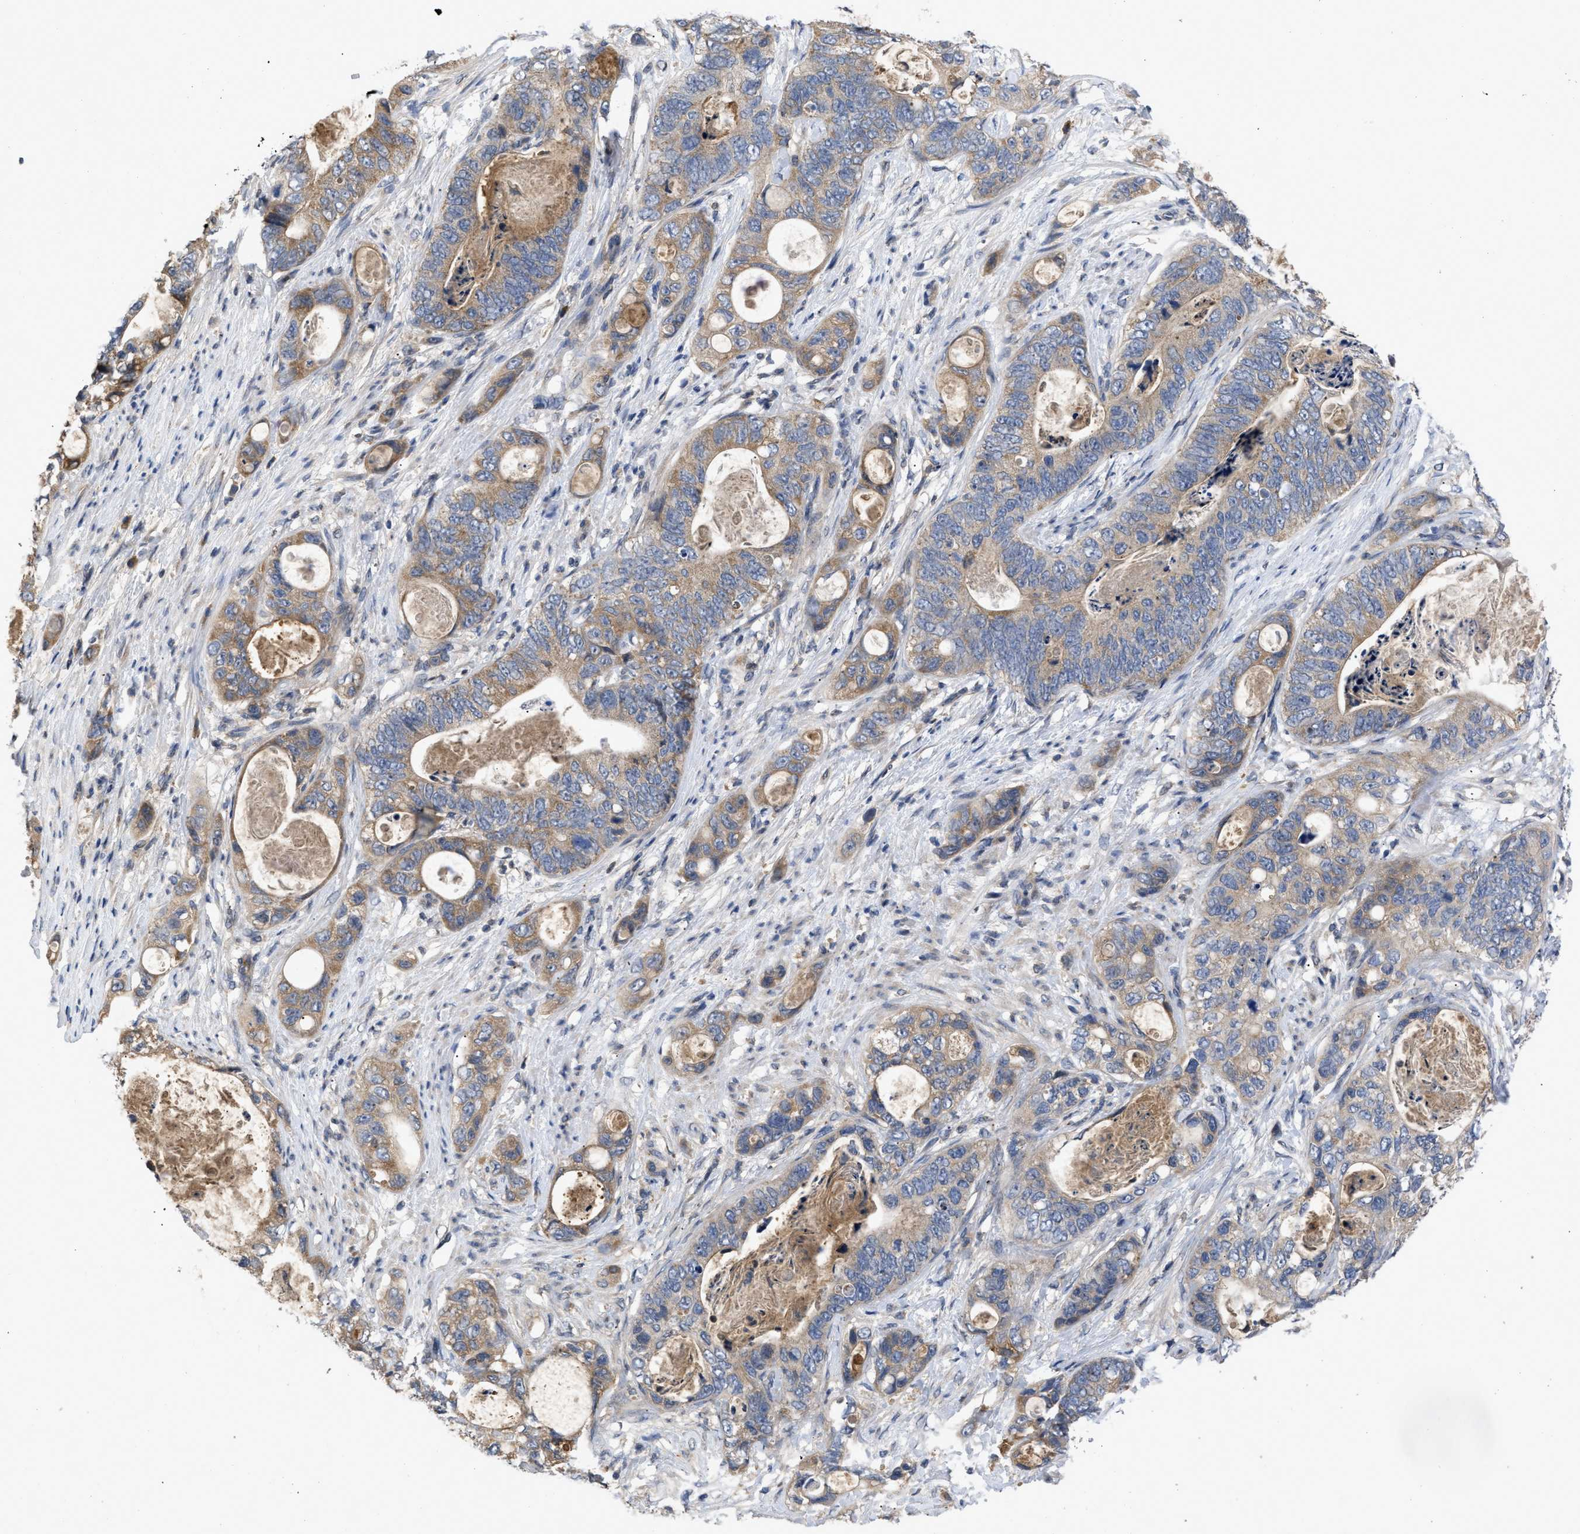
{"staining": {"intensity": "moderate", "quantity": ">75%", "location": "cytoplasmic/membranous"}, "tissue": "stomach cancer", "cell_type": "Tumor cells", "image_type": "cancer", "snomed": [{"axis": "morphology", "description": "Normal tissue, NOS"}, {"axis": "morphology", "description": "Adenocarcinoma, NOS"}, {"axis": "topography", "description": "Stomach"}], "caption": "Protein analysis of stomach cancer (adenocarcinoma) tissue shows moderate cytoplasmic/membranous staining in about >75% of tumor cells.", "gene": "VPS4A", "patient": {"sex": "female", "age": 89}}